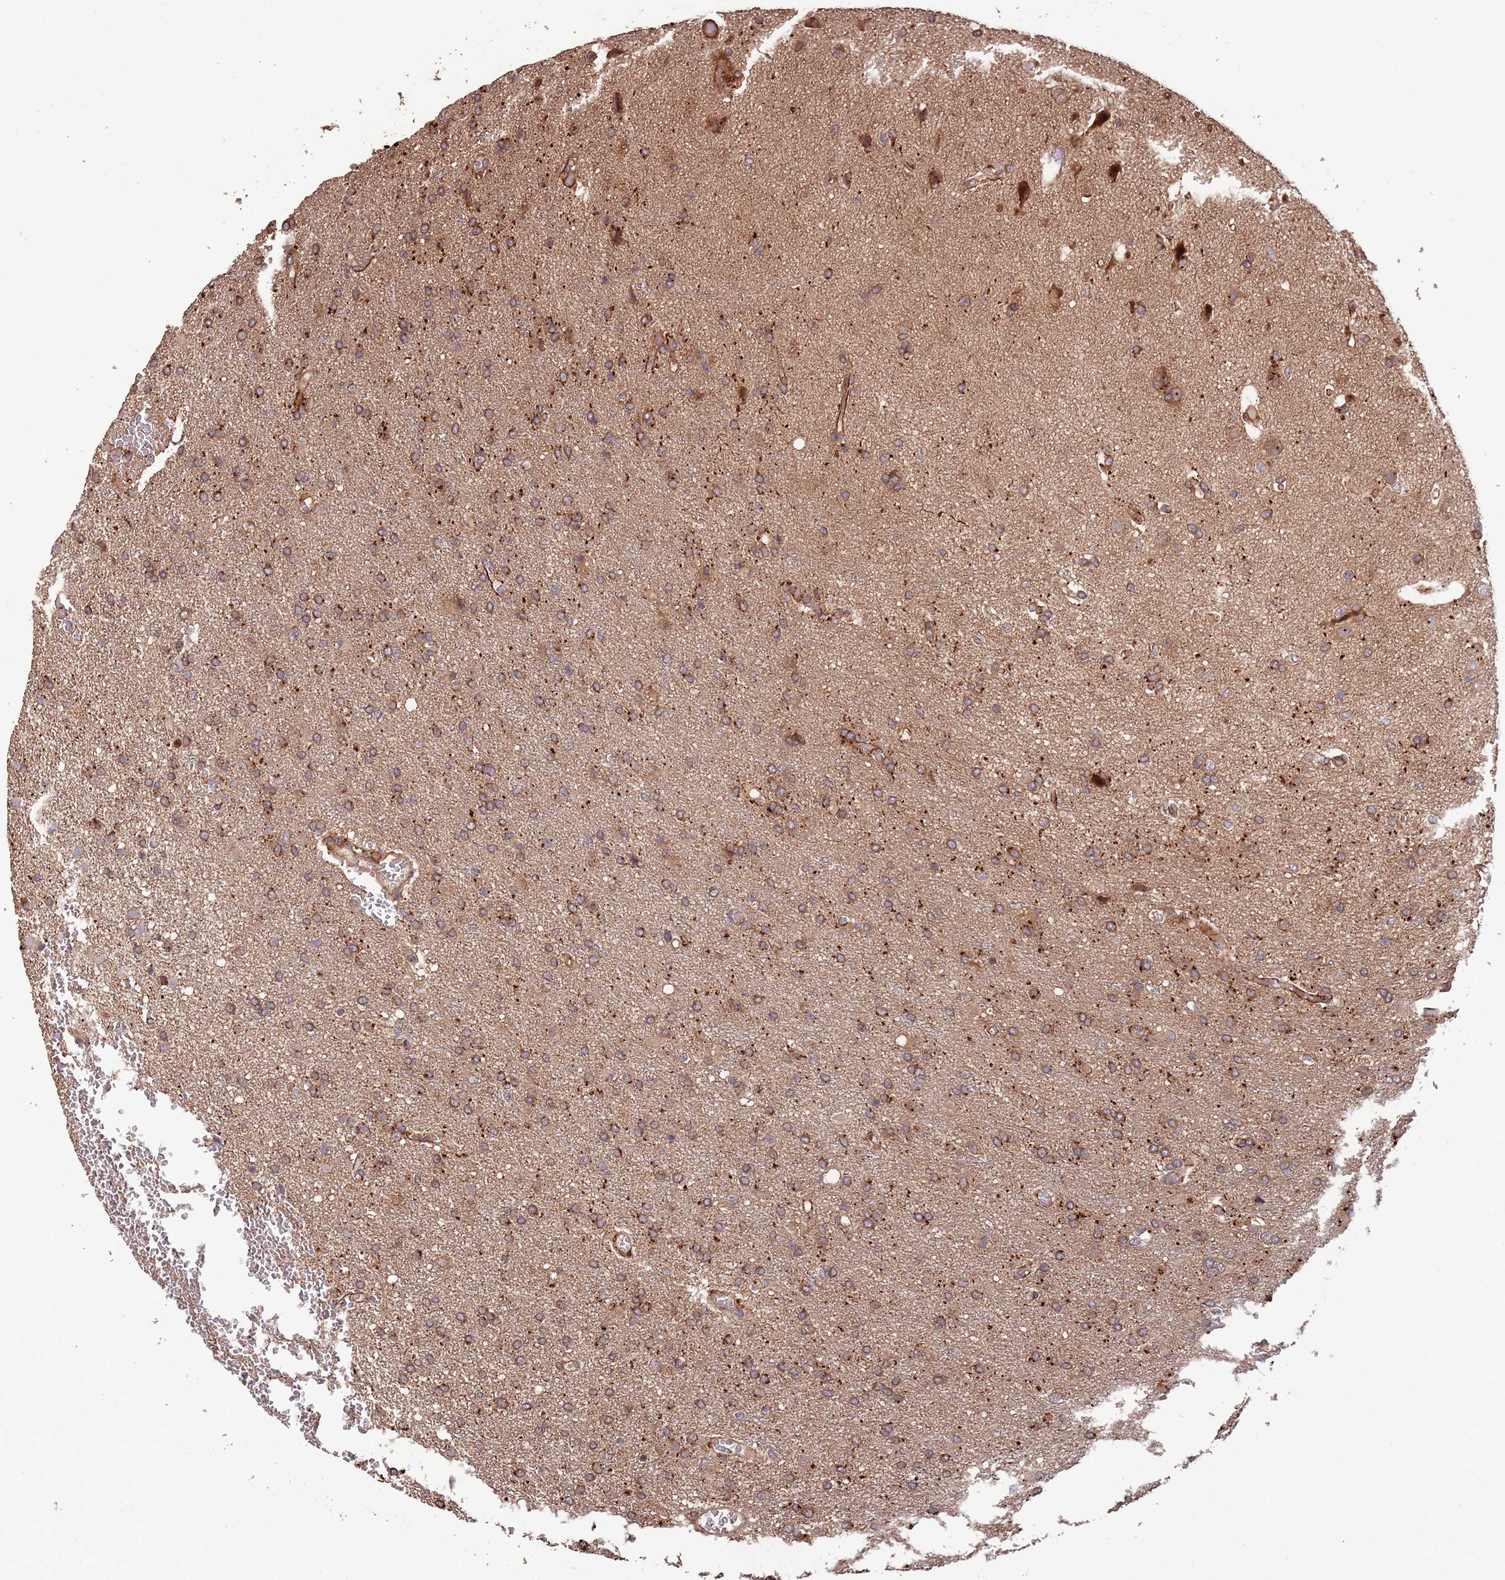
{"staining": {"intensity": "strong", "quantity": "25%-75%", "location": "cytoplasmic/membranous"}, "tissue": "glioma", "cell_type": "Tumor cells", "image_type": "cancer", "snomed": [{"axis": "morphology", "description": "Glioma, malignant, High grade"}, {"axis": "topography", "description": "Brain"}], "caption": "This micrograph displays immunohistochemistry staining of human high-grade glioma (malignant), with high strong cytoplasmic/membranous expression in approximately 25%-75% of tumor cells.", "gene": "ZNF428", "patient": {"sex": "female", "age": 74}}